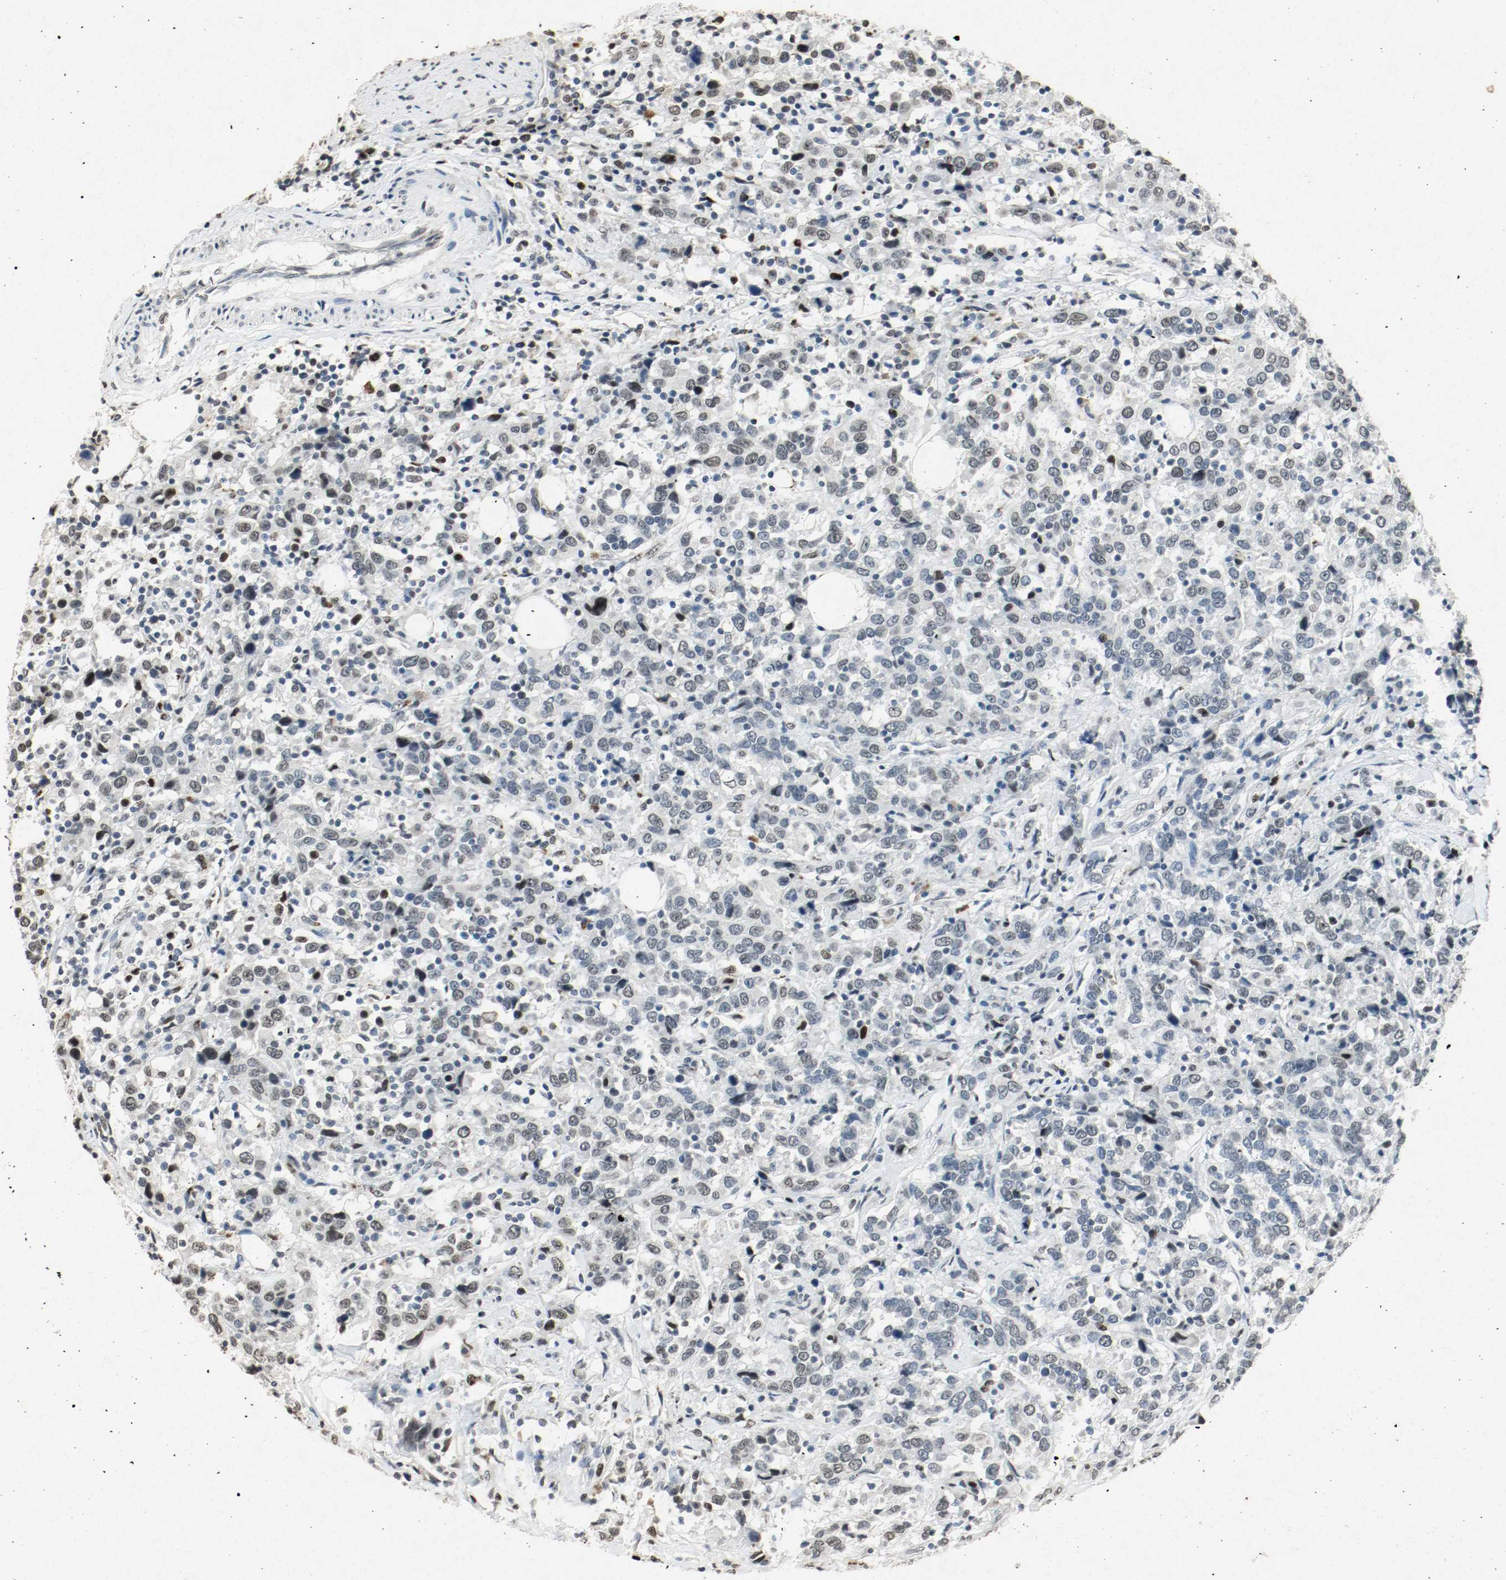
{"staining": {"intensity": "weak", "quantity": "25%-75%", "location": "nuclear"}, "tissue": "urothelial cancer", "cell_type": "Tumor cells", "image_type": "cancer", "snomed": [{"axis": "morphology", "description": "Urothelial carcinoma, High grade"}, {"axis": "topography", "description": "Urinary bladder"}], "caption": "High-power microscopy captured an immunohistochemistry (IHC) histopathology image of high-grade urothelial carcinoma, revealing weak nuclear expression in approximately 25%-75% of tumor cells. (DAB IHC with brightfield microscopy, high magnification).", "gene": "DNMT1", "patient": {"sex": "male", "age": 61}}